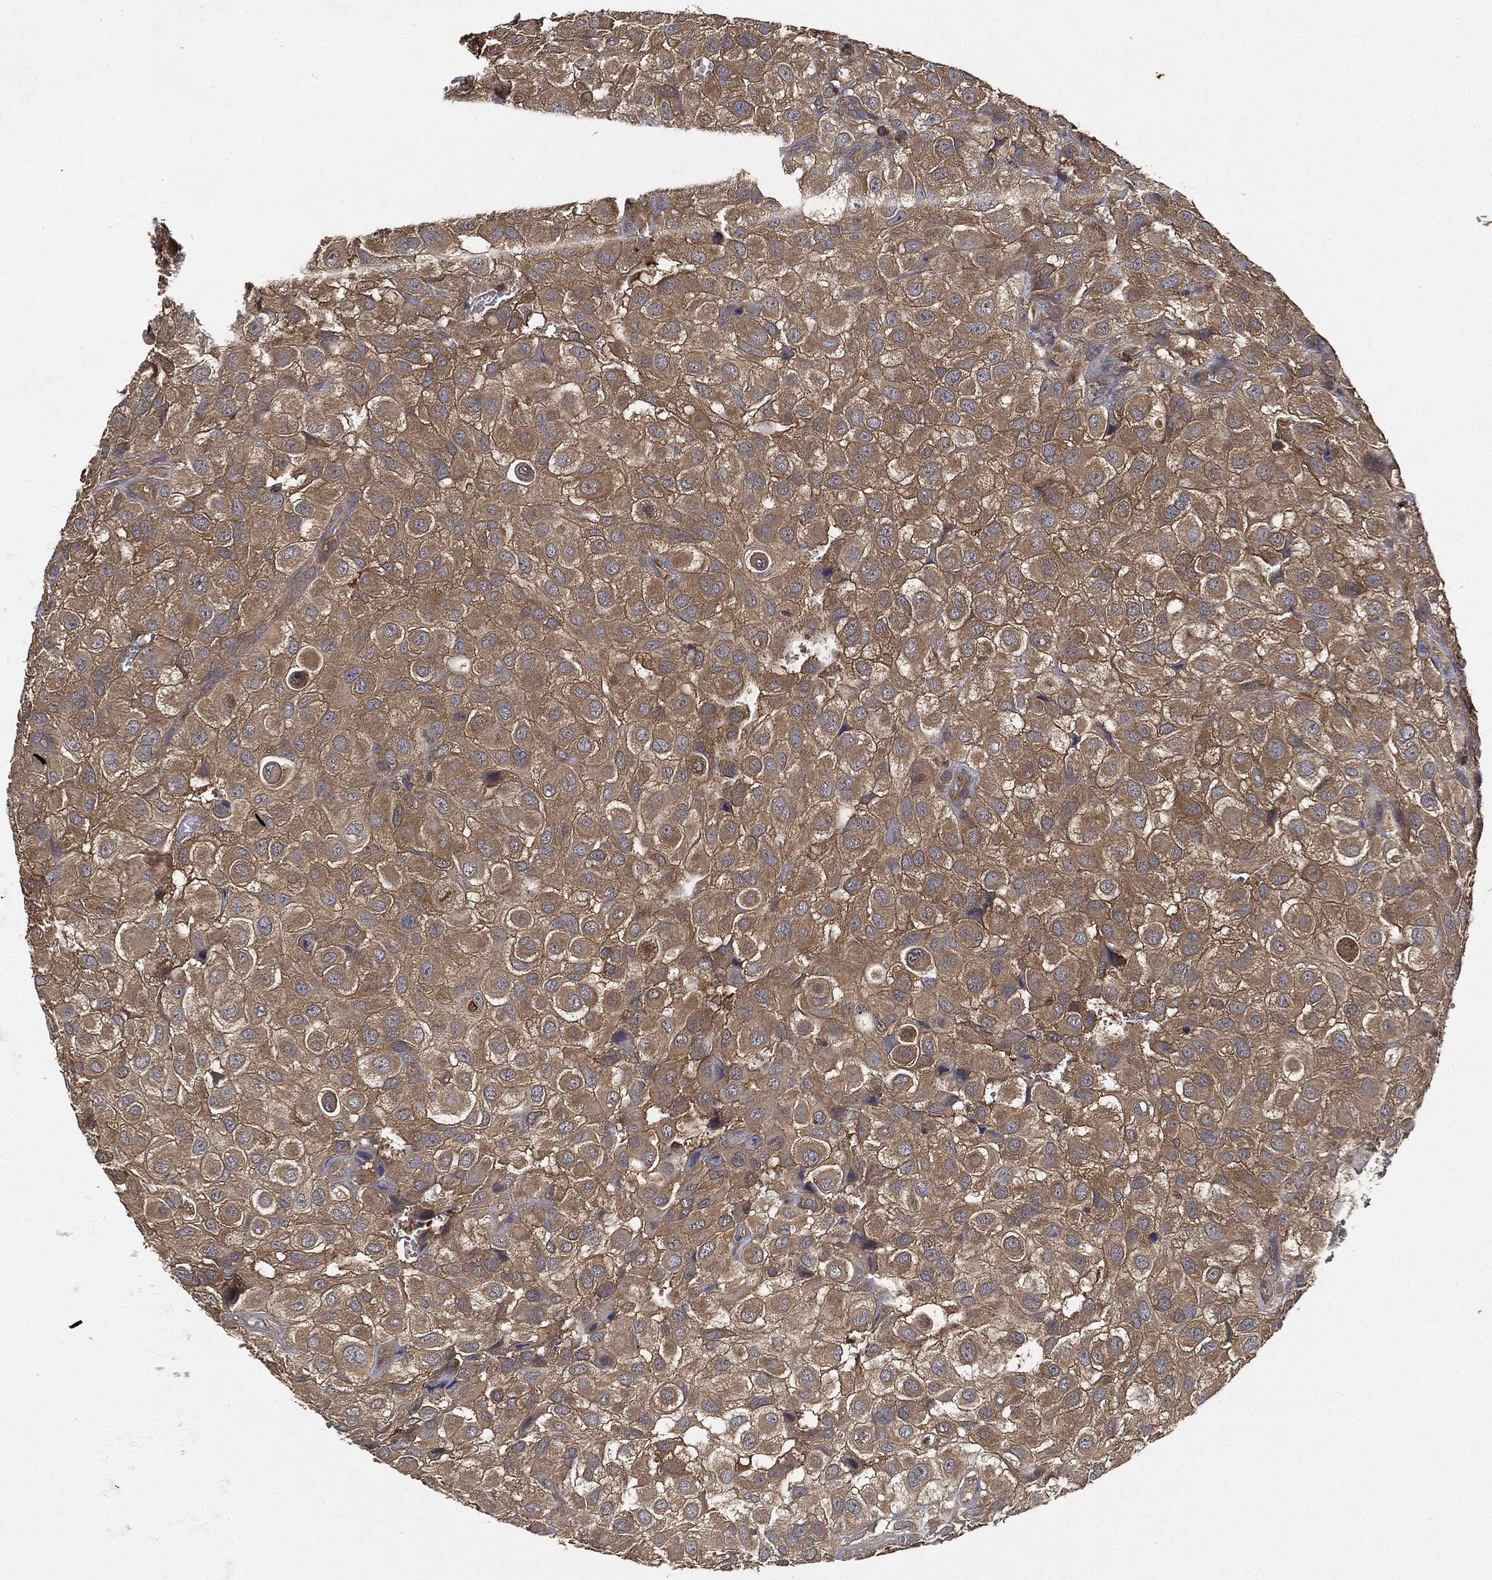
{"staining": {"intensity": "weak", "quantity": ">75%", "location": "cytoplasmic/membranous"}, "tissue": "urothelial cancer", "cell_type": "Tumor cells", "image_type": "cancer", "snomed": [{"axis": "morphology", "description": "Urothelial carcinoma, High grade"}, {"axis": "topography", "description": "Urinary bladder"}], "caption": "IHC (DAB (3,3'-diaminobenzidine)) staining of human high-grade urothelial carcinoma demonstrates weak cytoplasmic/membranous protein staining in about >75% of tumor cells.", "gene": "BRAF", "patient": {"sex": "male", "age": 56}}